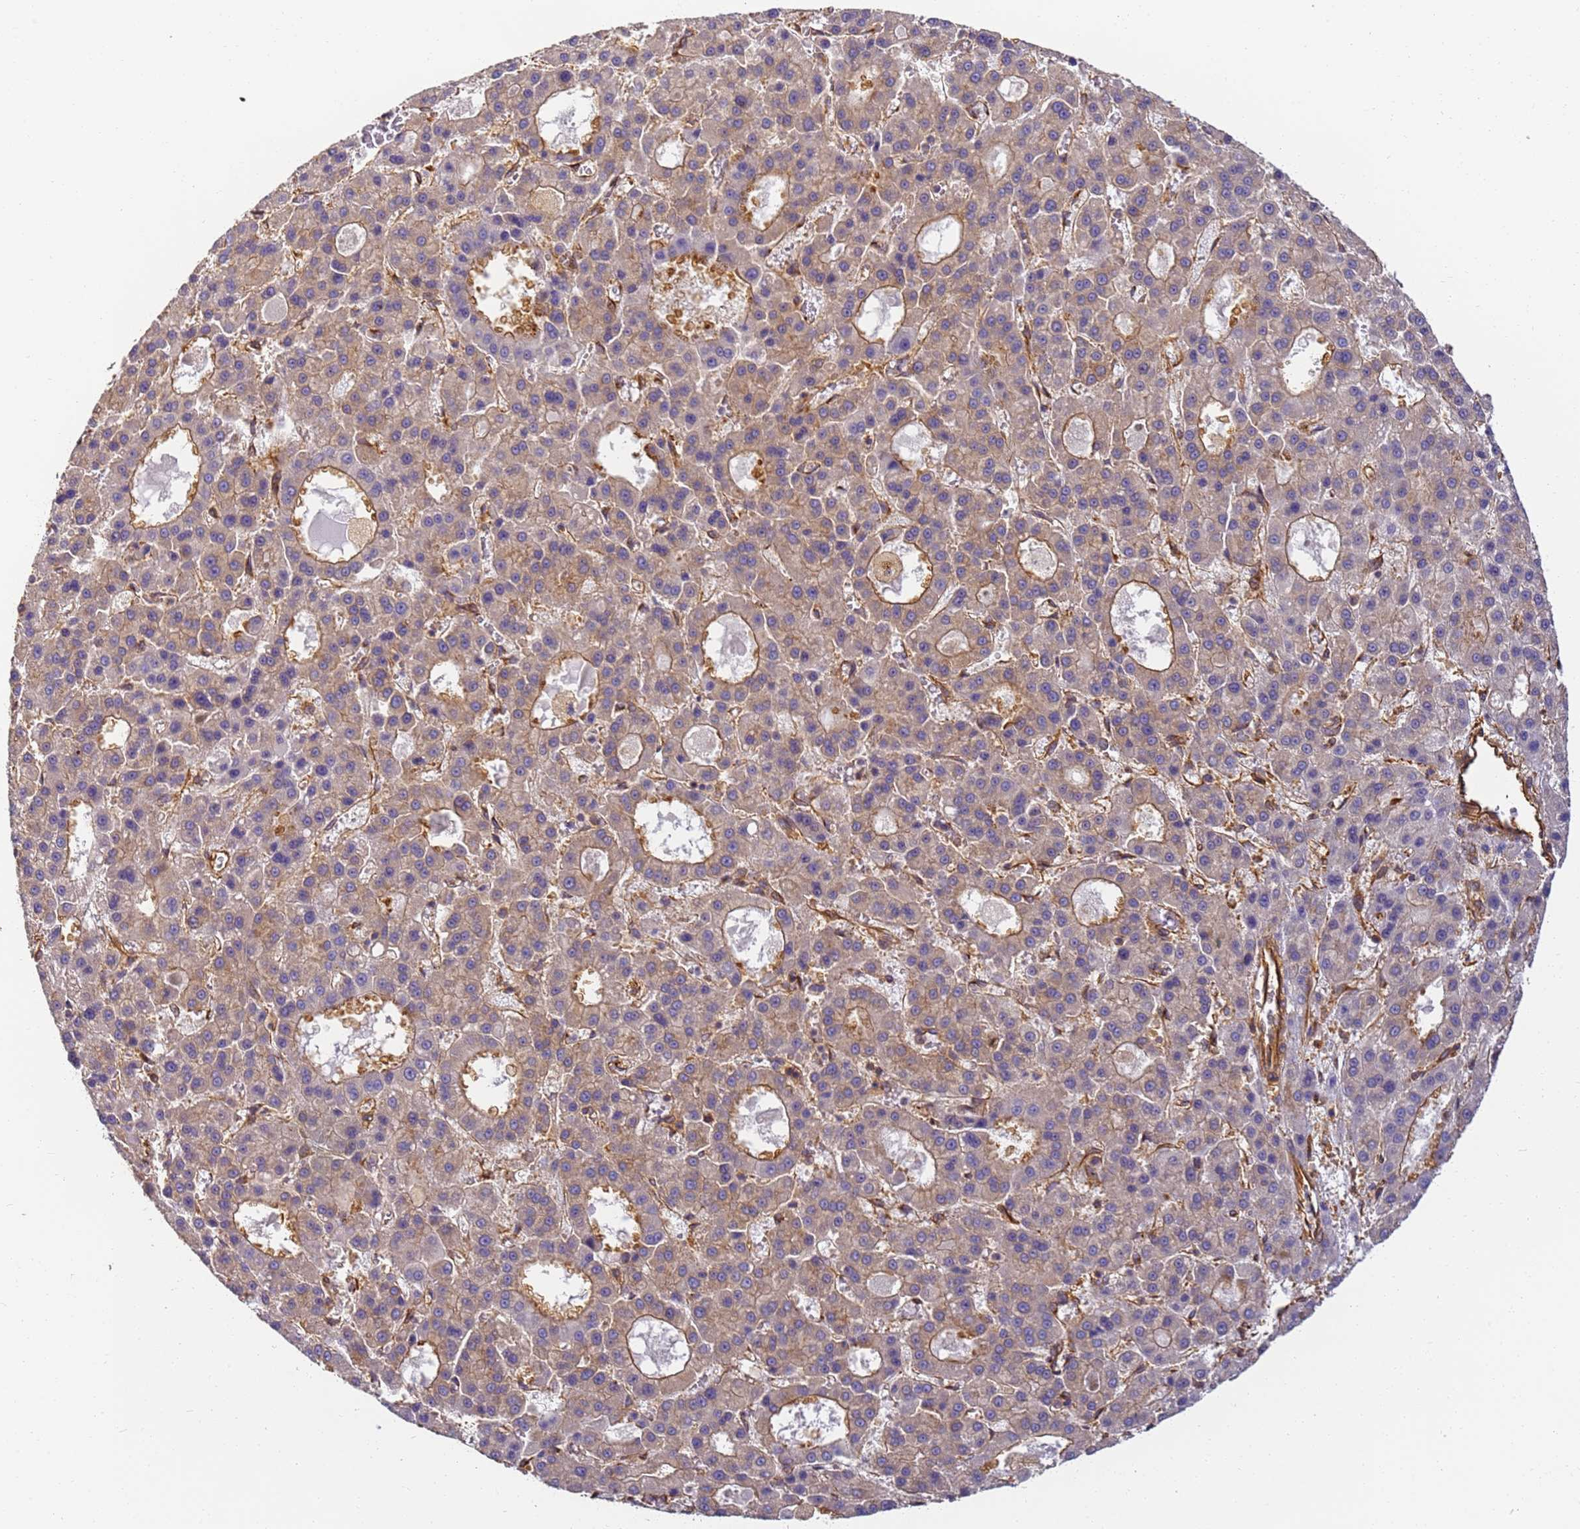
{"staining": {"intensity": "moderate", "quantity": "25%-75%", "location": "cytoplasmic/membranous"}, "tissue": "liver cancer", "cell_type": "Tumor cells", "image_type": "cancer", "snomed": [{"axis": "morphology", "description": "Carcinoma, Hepatocellular, NOS"}, {"axis": "topography", "description": "Liver"}], "caption": "Immunohistochemistry (IHC) (DAB (3,3'-diaminobenzidine)) staining of liver hepatocellular carcinoma shows moderate cytoplasmic/membranous protein positivity in approximately 25%-75% of tumor cells.", "gene": "DYNC1I2", "patient": {"sex": "male", "age": 70}}